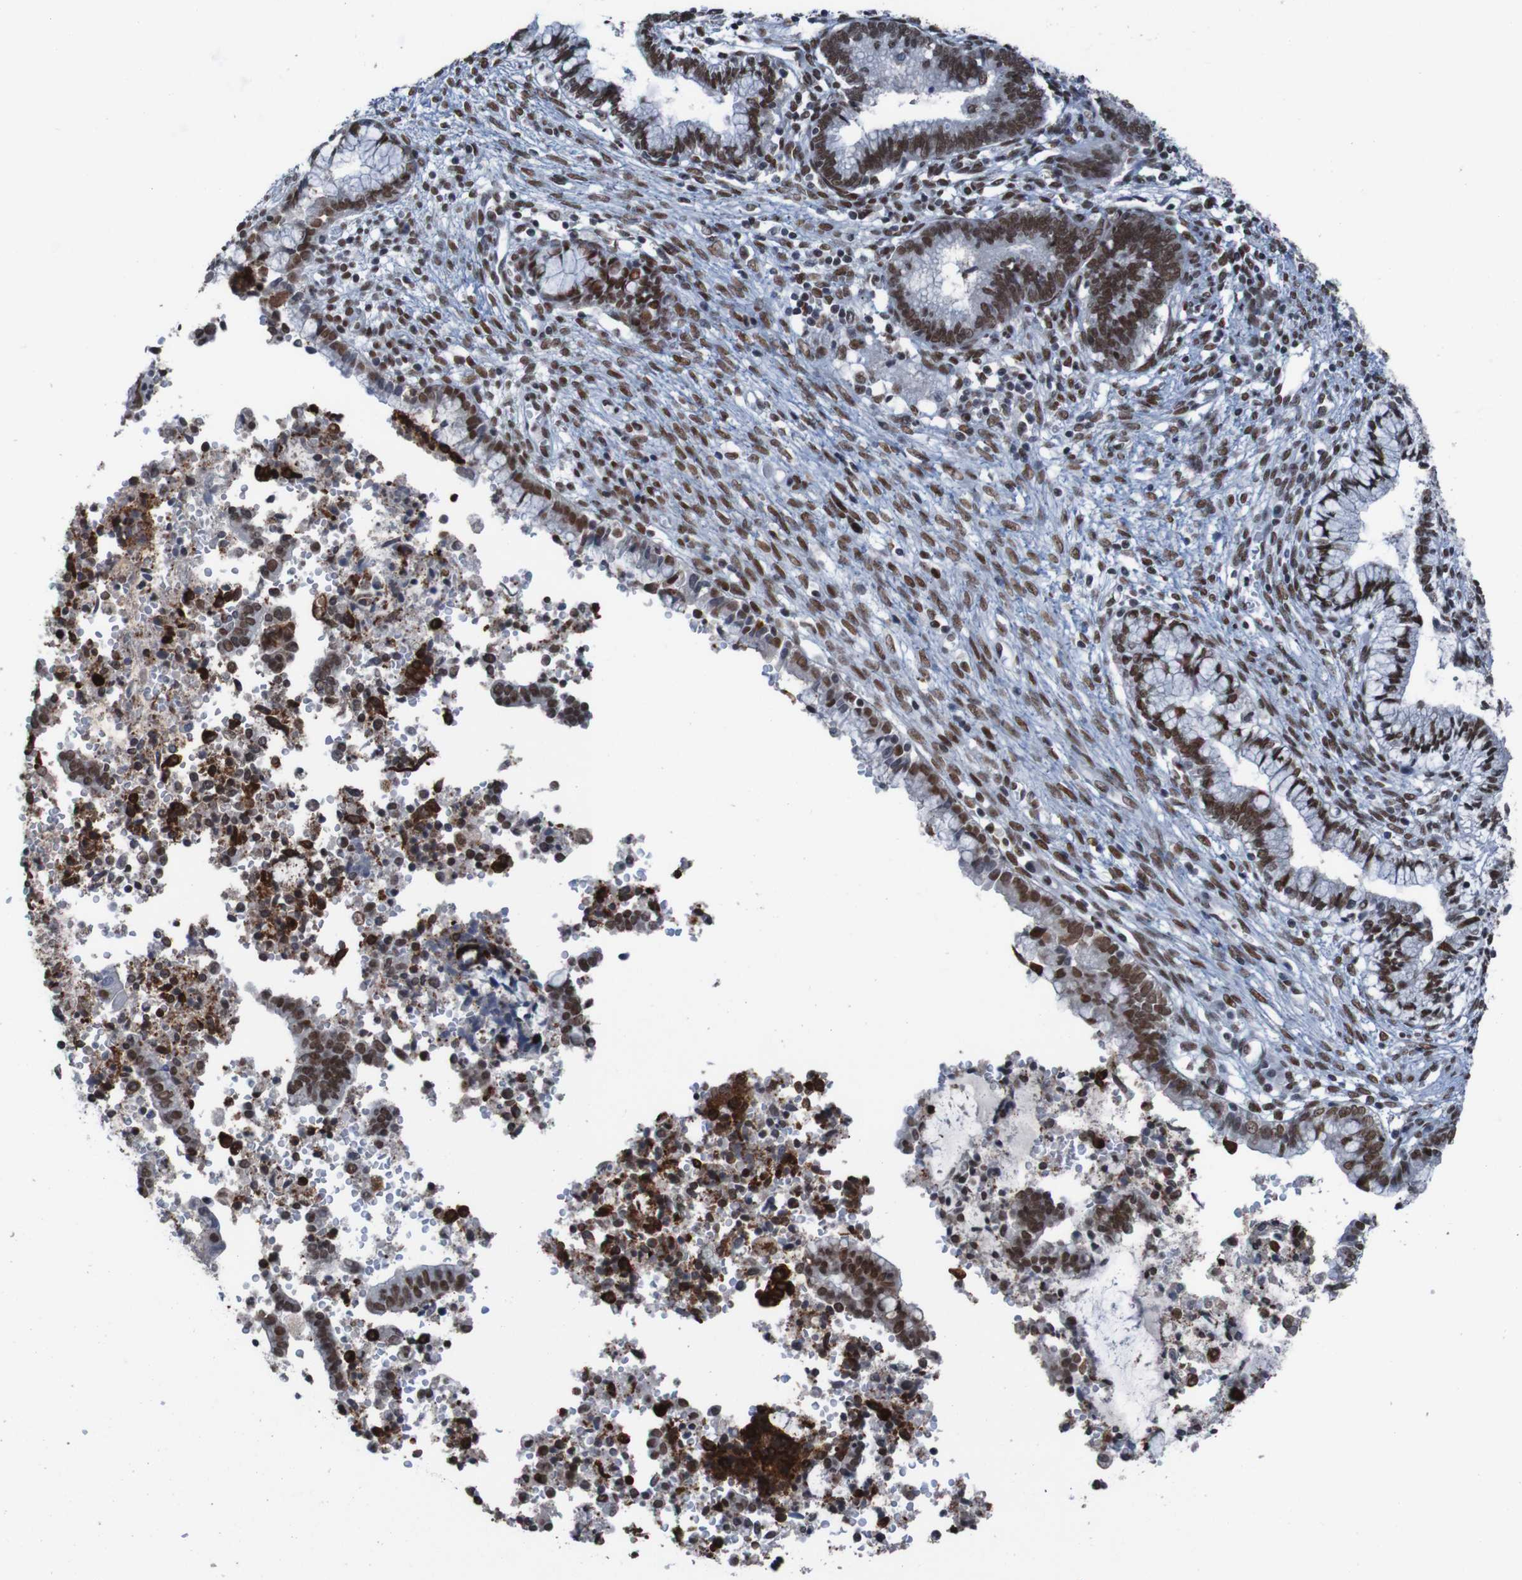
{"staining": {"intensity": "strong", "quantity": ">75%", "location": "nuclear"}, "tissue": "cervical cancer", "cell_type": "Tumor cells", "image_type": "cancer", "snomed": [{"axis": "morphology", "description": "Adenocarcinoma, NOS"}, {"axis": "topography", "description": "Cervix"}], "caption": "About >75% of tumor cells in adenocarcinoma (cervical) demonstrate strong nuclear protein expression as visualized by brown immunohistochemical staining.", "gene": "PHF2", "patient": {"sex": "female", "age": 44}}